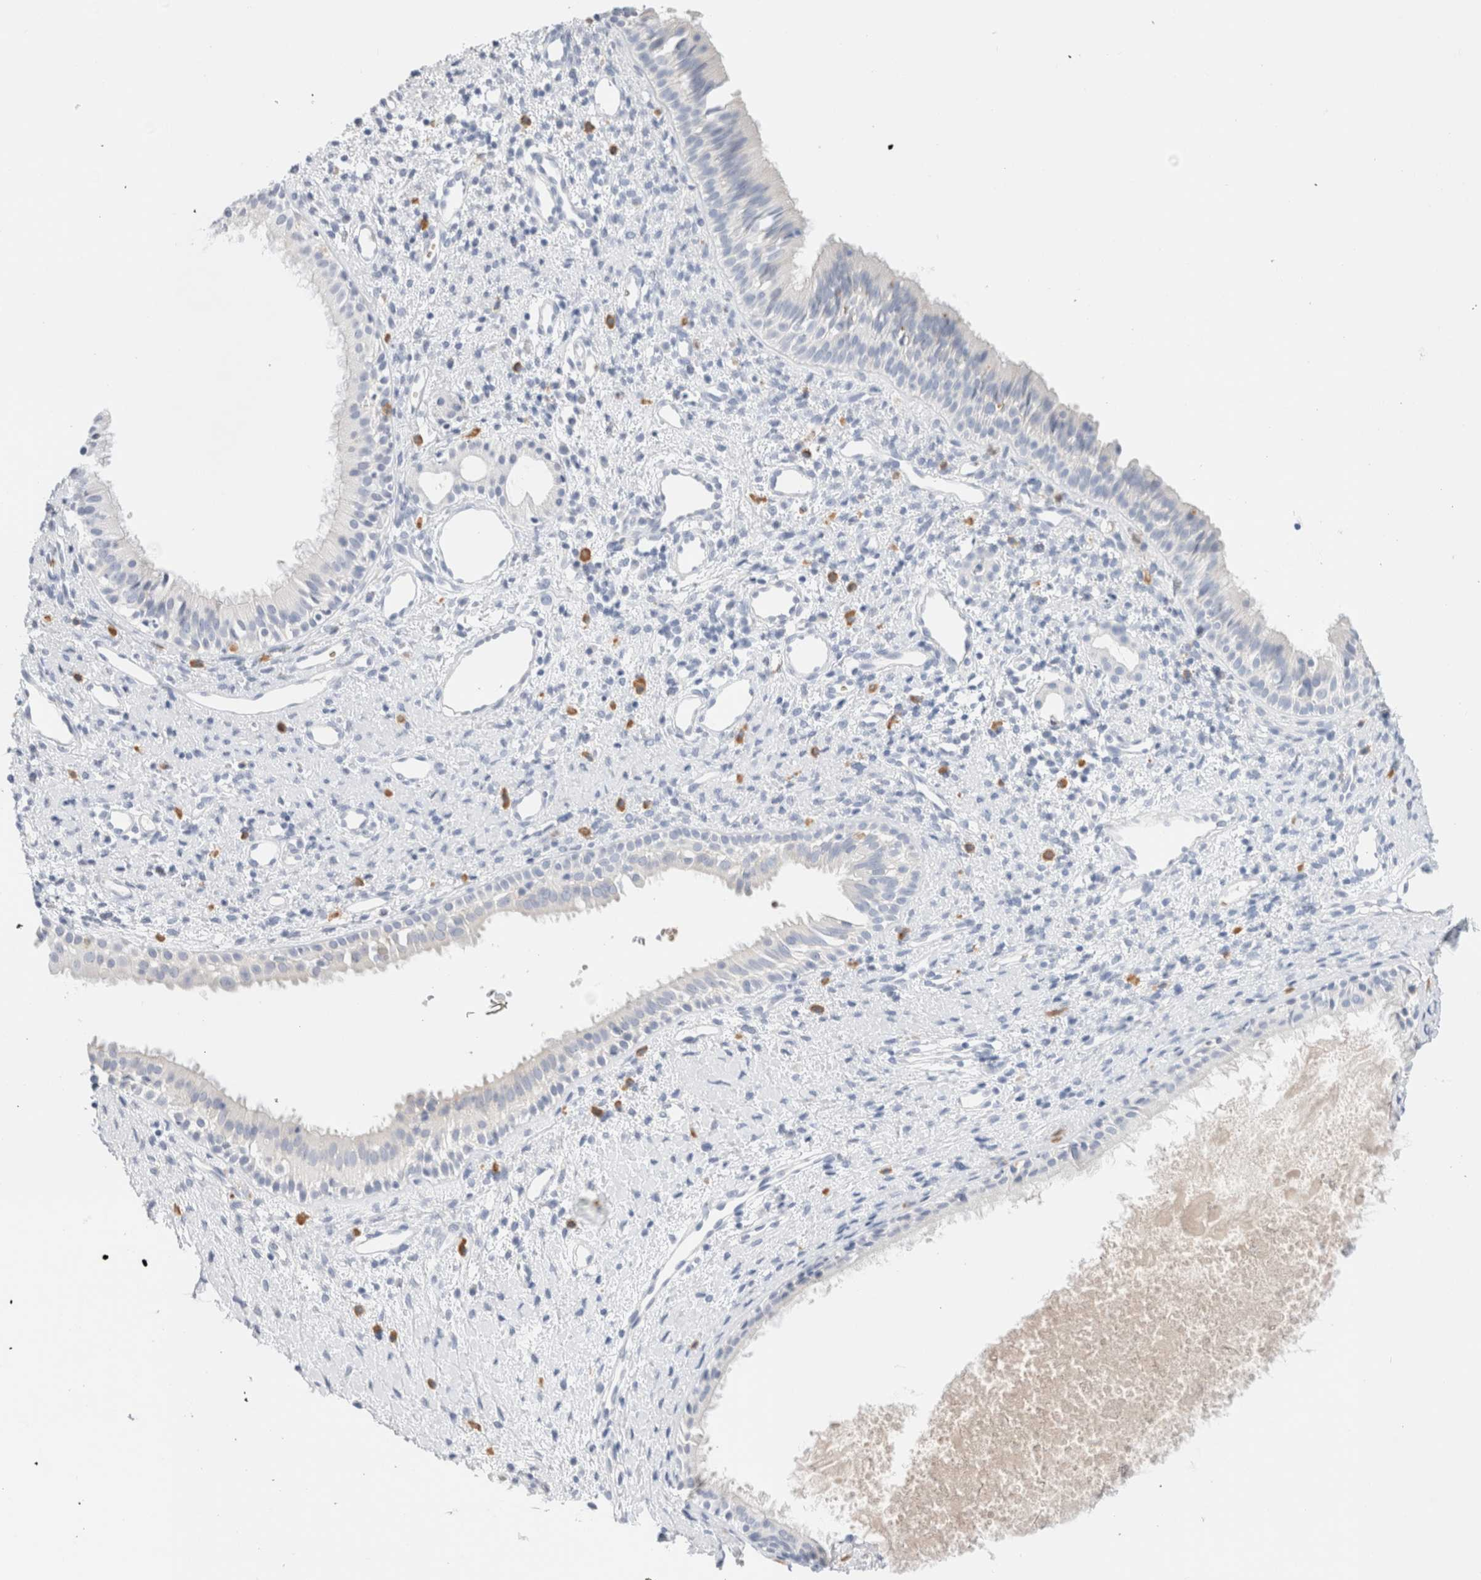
{"staining": {"intensity": "negative", "quantity": "none", "location": "none"}, "tissue": "nasopharynx", "cell_type": "Respiratory epithelial cells", "image_type": "normal", "snomed": [{"axis": "morphology", "description": "Normal tissue, NOS"}, {"axis": "topography", "description": "Nasopharynx"}], "caption": "Micrograph shows no protein positivity in respiratory epithelial cells of benign nasopharynx.", "gene": "ARG1", "patient": {"sex": "male", "age": 22}}